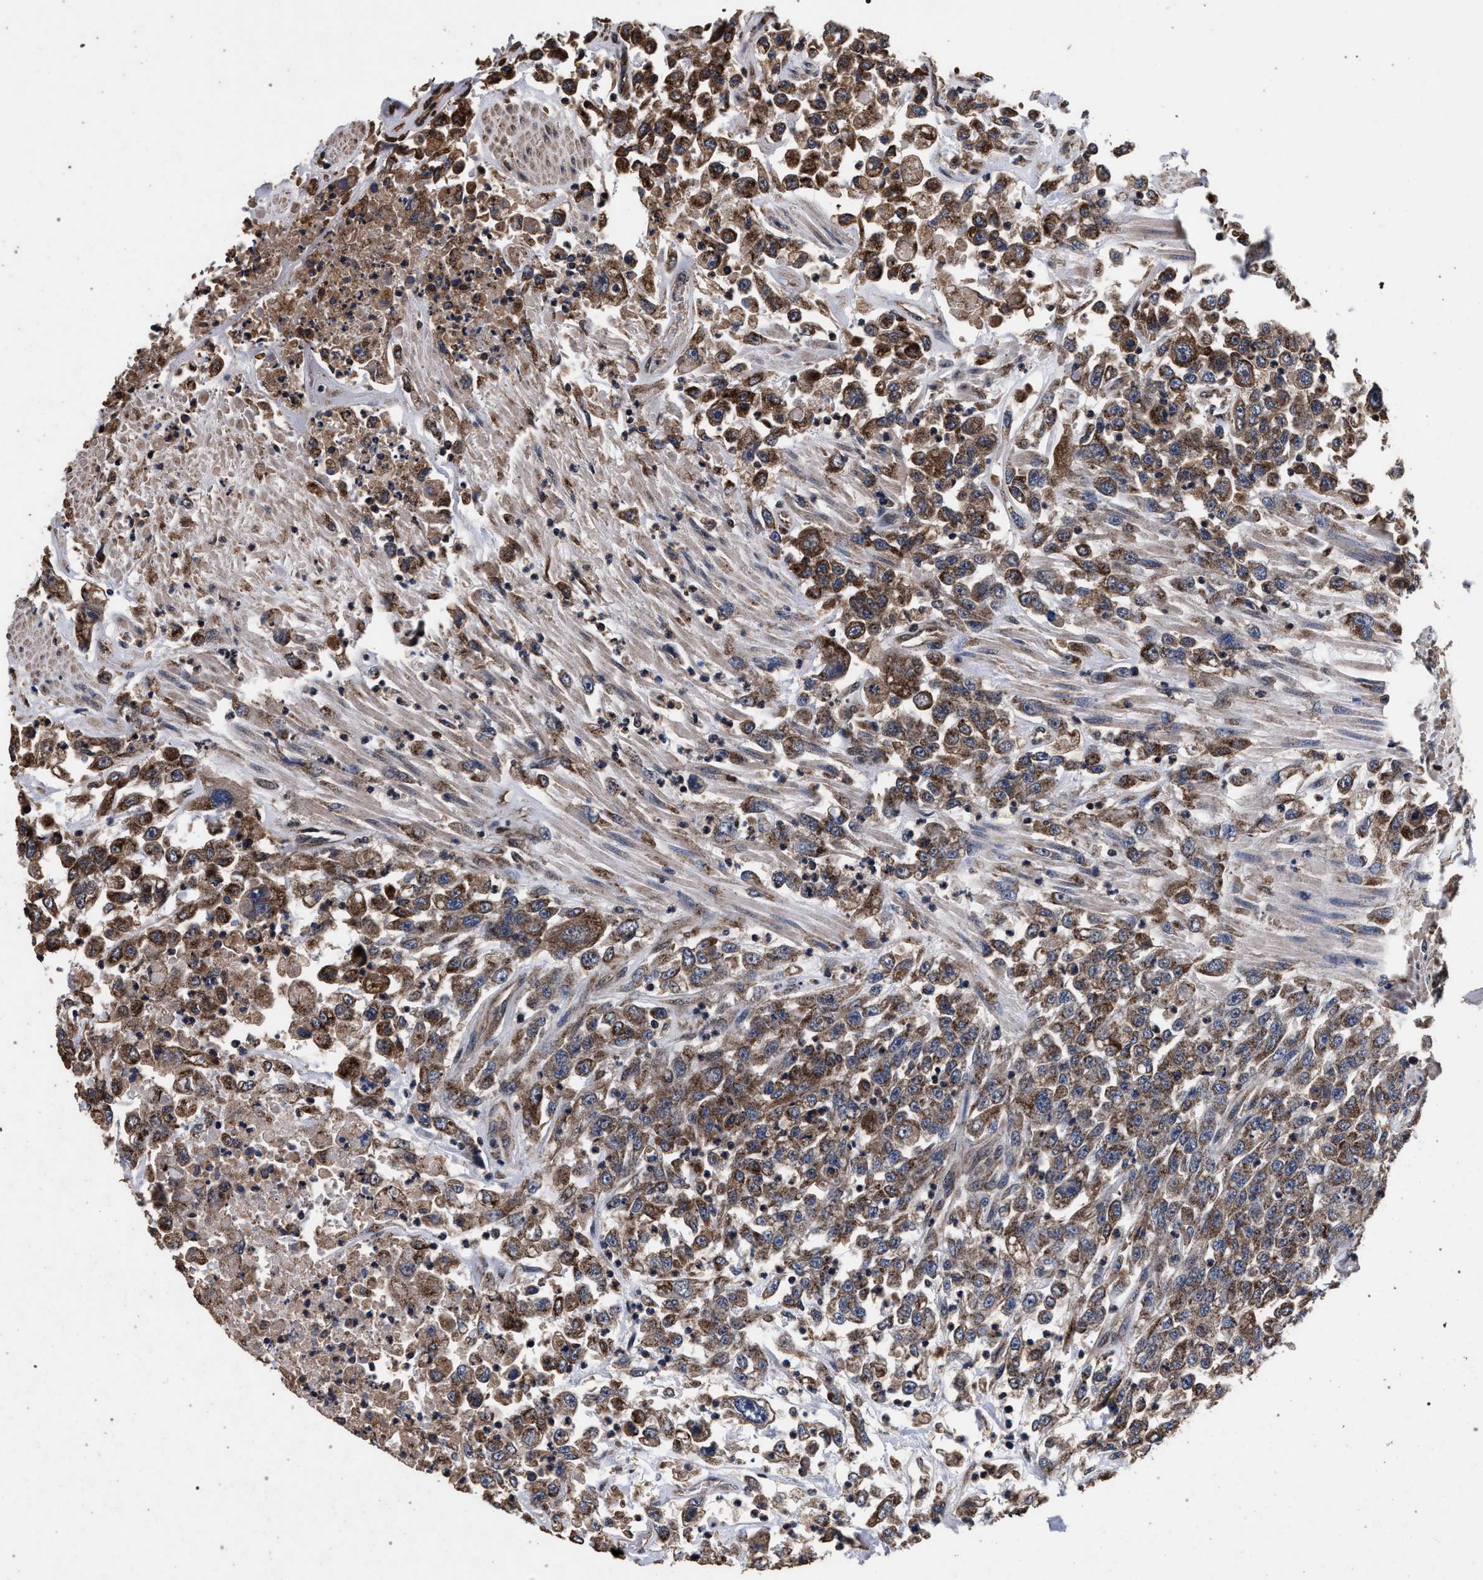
{"staining": {"intensity": "moderate", "quantity": ">75%", "location": "cytoplasmic/membranous"}, "tissue": "urothelial cancer", "cell_type": "Tumor cells", "image_type": "cancer", "snomed": [{"axis": "morphology", "description": "Urothelial carcinoma, High grade"}, {"axis": "topography", "description": "Urinary bladder"}], "caption": "High-grade urothelial carcinoma tissue displays moderate cytoplasmic/membranous staining in about >75% of tumor cells, visualized by immunohistochemistry.", "gene": "ACOX1", "patient": {"sex": "male", "age": 46}}